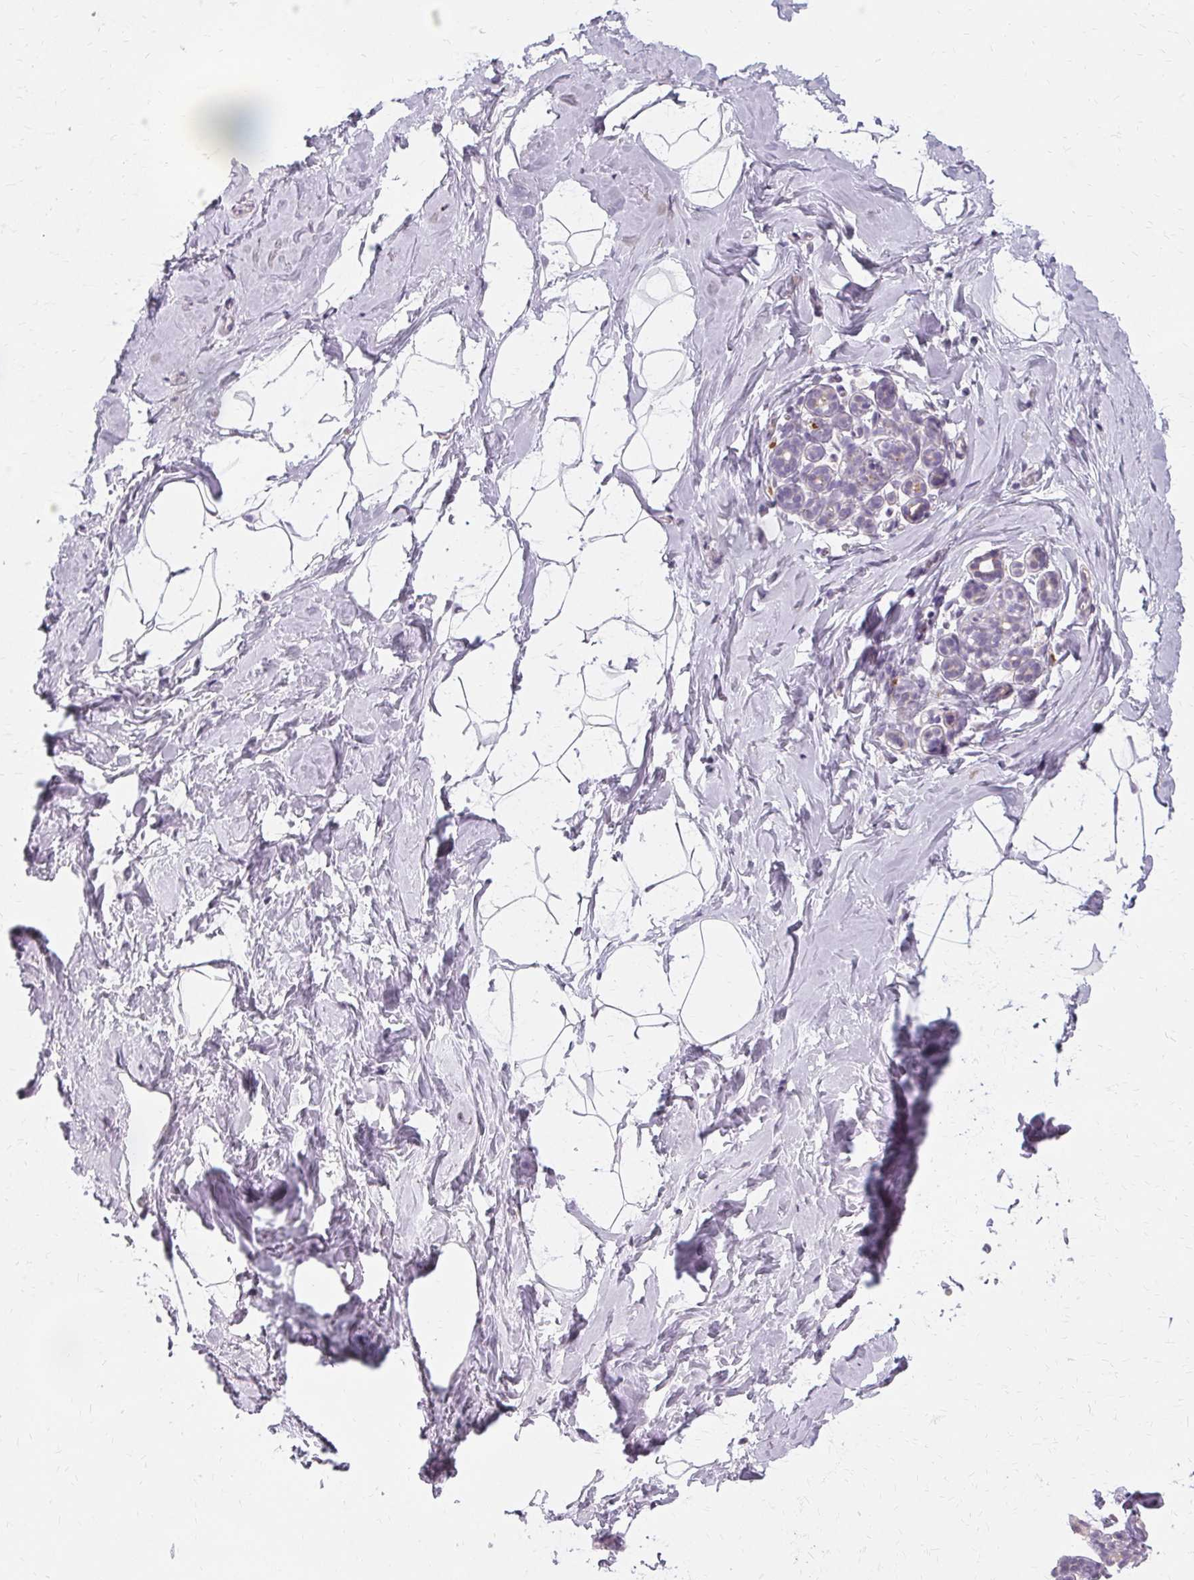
{"staining": {"intensity": "negative", "quantity": "none", "location": "none"}, "tissue": "breast", "cell_type": "Adipocytes", "image_type": "normal", "snomed": [{"axis": "morphology", "description": "Normal tissue, NOS"}, {"axis": "topography", "description": "Breast"}], "caption": "IHC of benign breast reveals no staining in adipocytes. The staining was performed using DAB (3,3'-diaminobenzidine) to visualize the protein expression in brown, while the nuclei were stained in blue with hematoxylin (Magnification: 20x).", "gene": "FCRL3", "patient": {"sex": "female", "age": 32}}